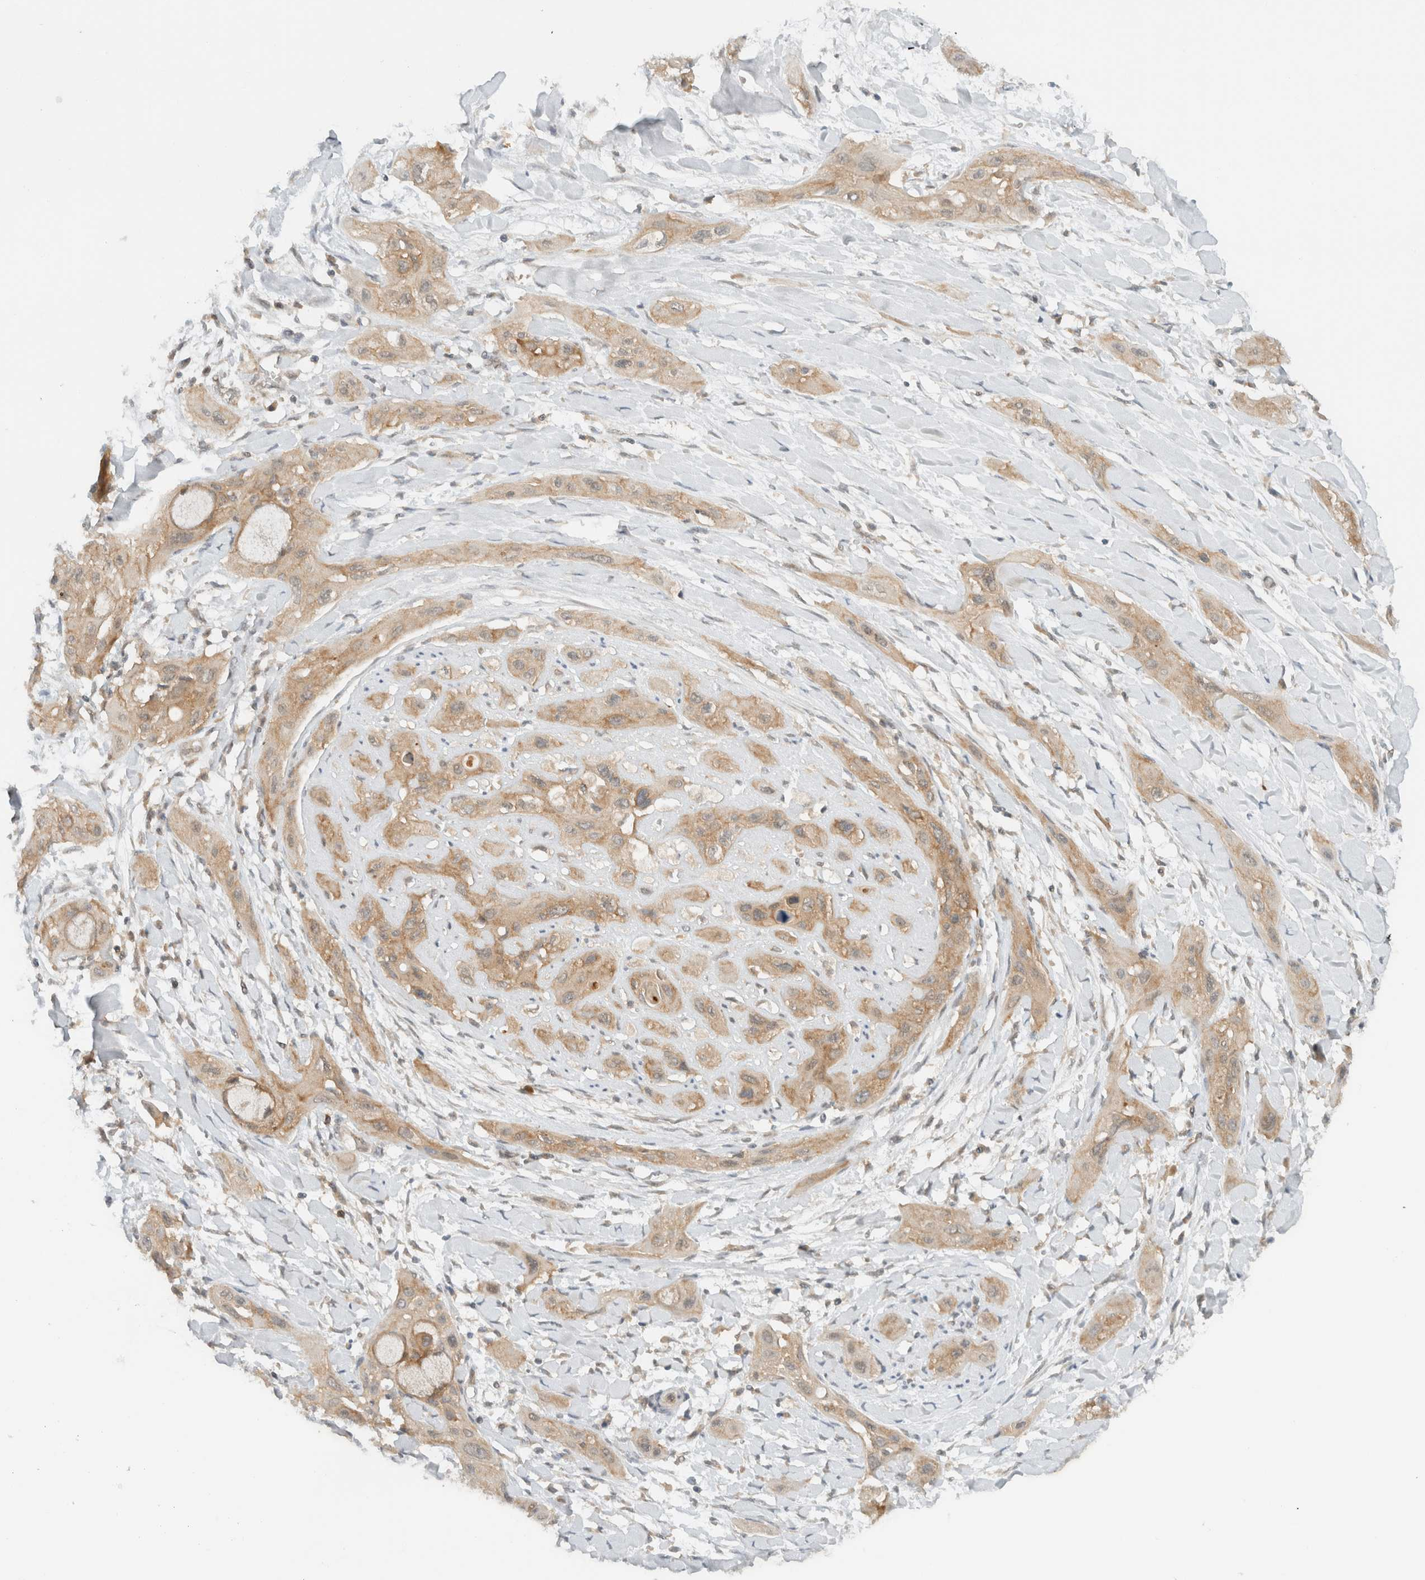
{"staining": {"intensity": "moderate", "quantity": ">75%", "location": "cytoplasmic/membranous"}, "tissue": "lung cancer", "cell_type": "Tumor cells", "image_type": "cancer", "snomed": [{"axis": "morphology", "description": "Squamous cell carcinoma, NOS"}, {"axis": "topography", "description": "Lung"}], "caption": "Squamous cell carcinoma (lung) tissue shows moderate cytoplasmic/membranous positivity in approximately >75% of tumor cells, visualized by immunohistochemistry. The staining was performed using DAB to visualize the protein expression in brown, while the nuclei were stained in blue with hematoxylin (Magnification: 20x).", "gene": "ARFGEF2", "patient": {"sex": "female", "age": 47}}